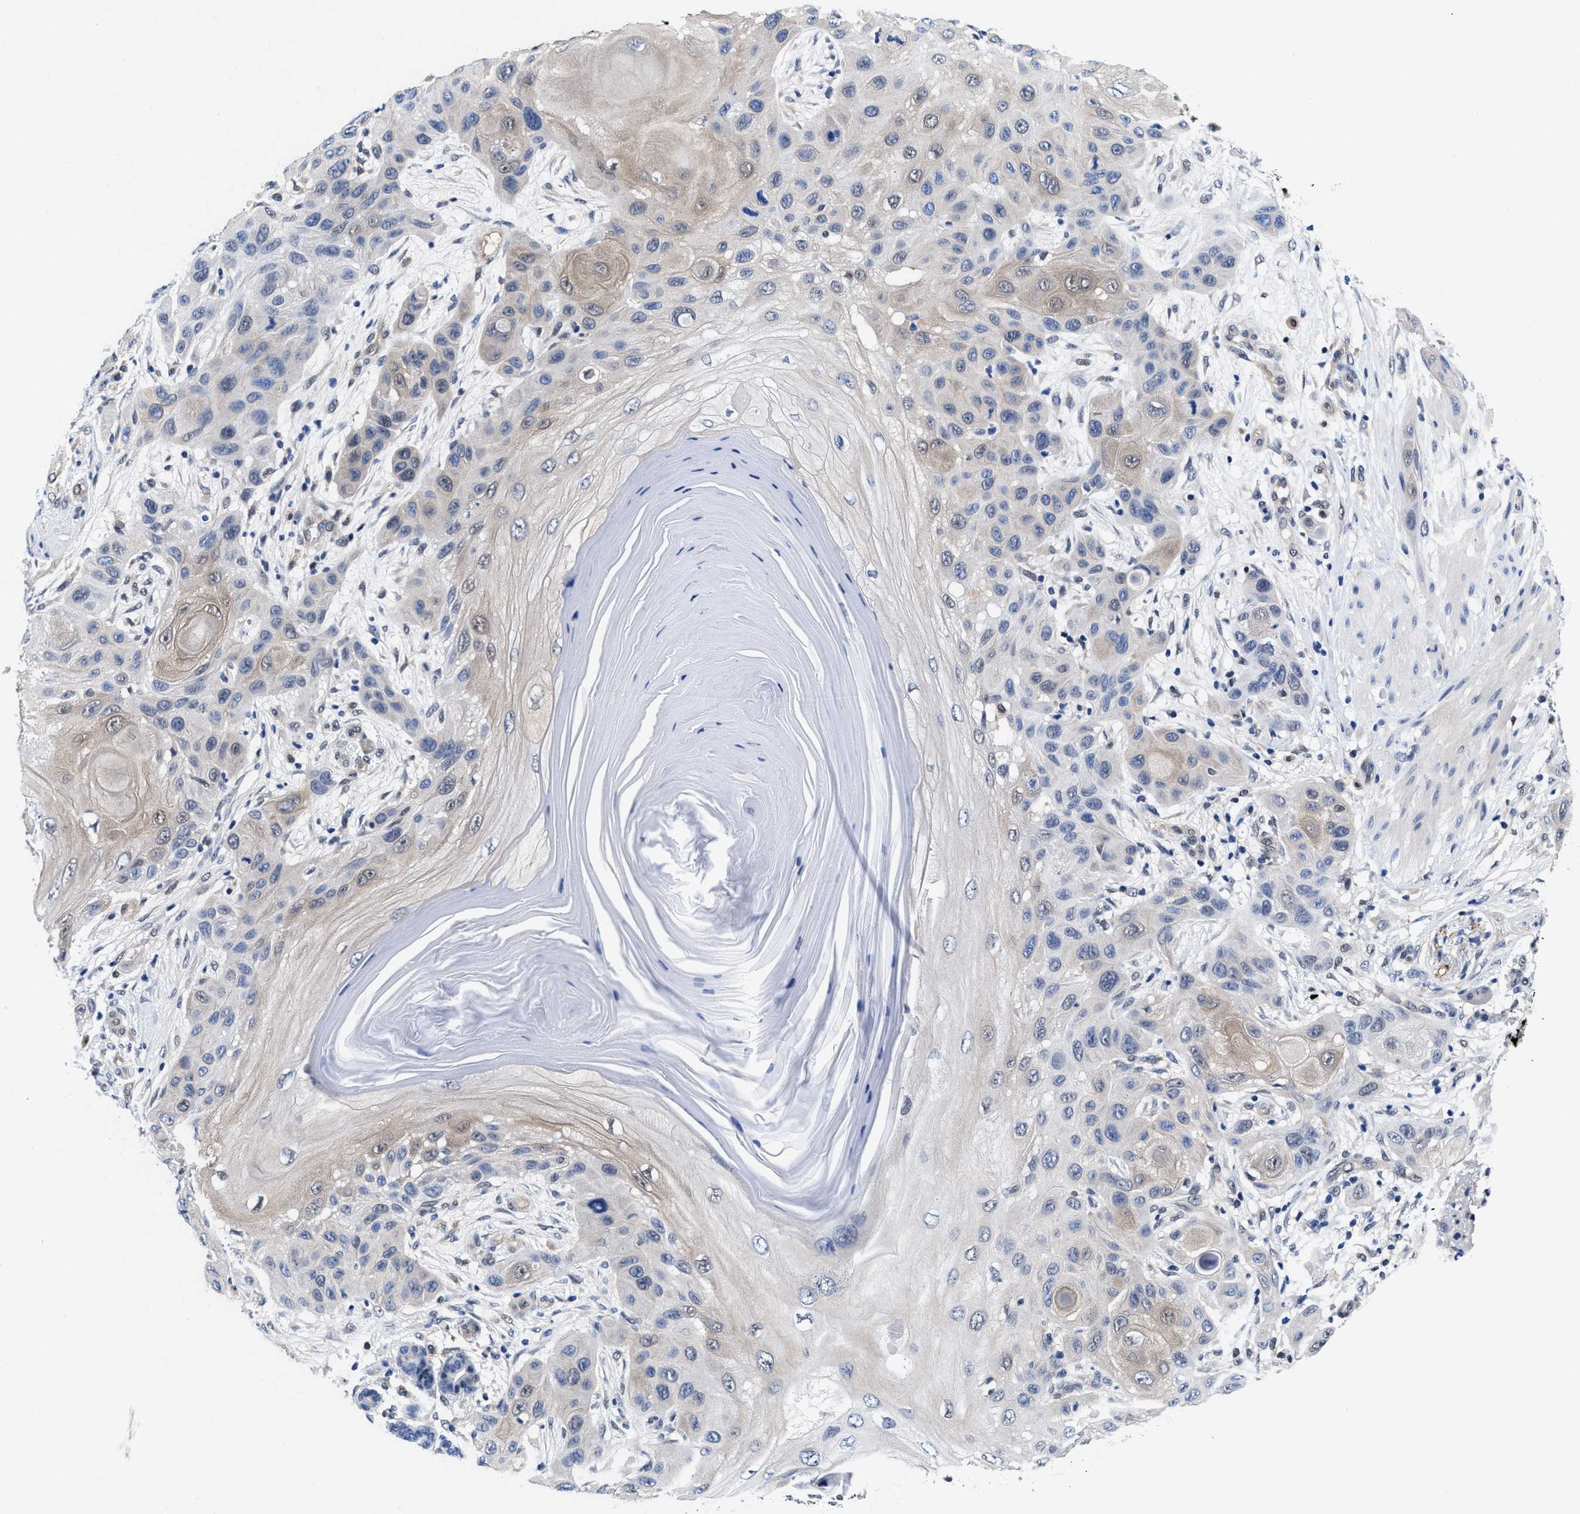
{"staining": {"intensity": "weak", "quantity": "<25%", "location": "cytoplasmic/membranous"}, "tissue": "skin cancer", "cell_type": "Tumor cells", "image_type": "cancer", "snomed": [{"axis": "morphology", "description": "Squamous cell carcinoma, NOS"}, {"axis": "topography", "description": "Skin"}], "caption": "This is a image of IHC staining of squamous cell carcinoma (skin), which shows no expression in tumor cells.", "gene": "ACLY", "patient": {"sex": "female", "age": 96}}